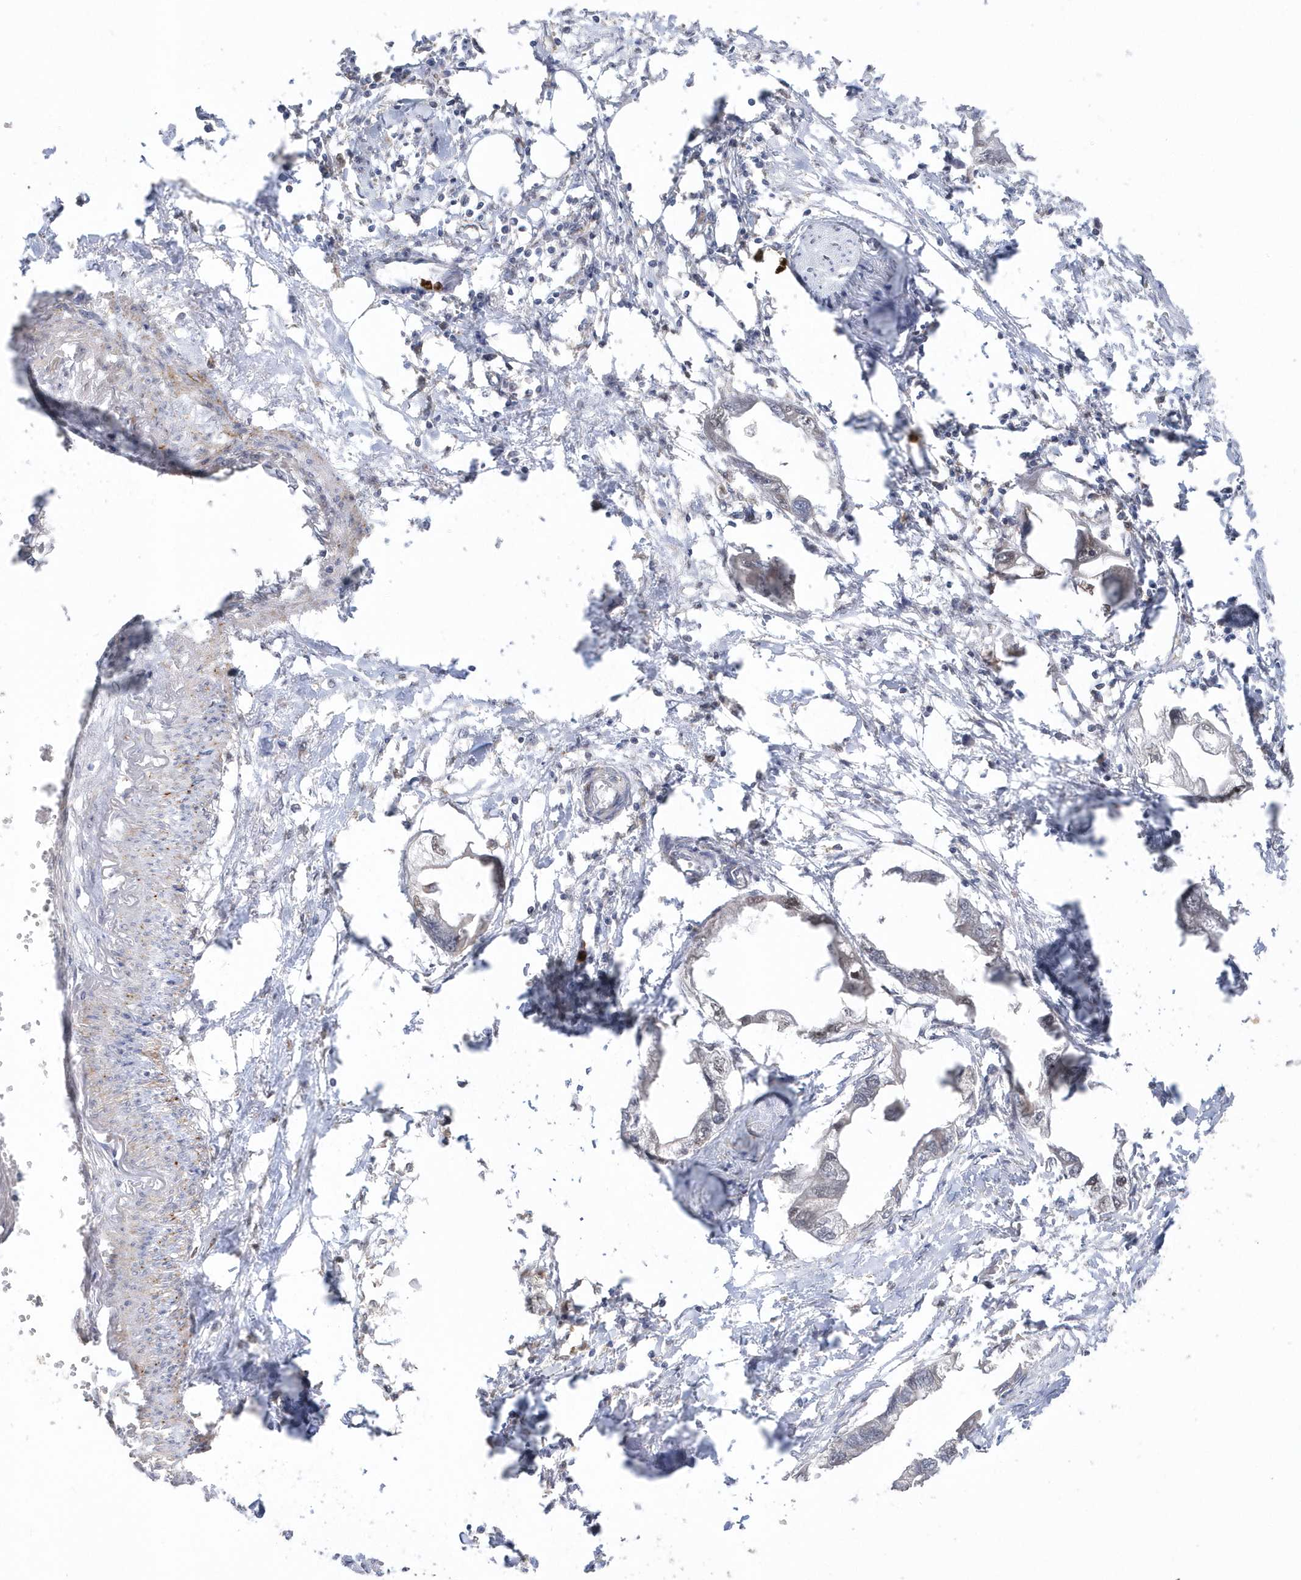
{"staining": {"intensity": "negative", "quantity": "none", "location": "none"}, "tissue": "endometrial cancer", "cell_type": "Tumor cells", "image_type": "cancer", "snomed": [{"axis": "morphology", "description": "Adenocarcinoma, NOS"}, {"axis": "morphology", "description": "Adenocarcinoma, metastatic, NOS"}, {"axis": "topography", "description": "Adipose tissue"}, {"axis": "topography", "description": "Endometrium"}], "caption": "This is an immunohistochemistry (IHC) histopathology image of human endometrial cancer (metastatic adenocarcinoma). There is no positivity in tumor cells.", "gene": "NAF1", "patient": {"sex": "female", "age": 67}}